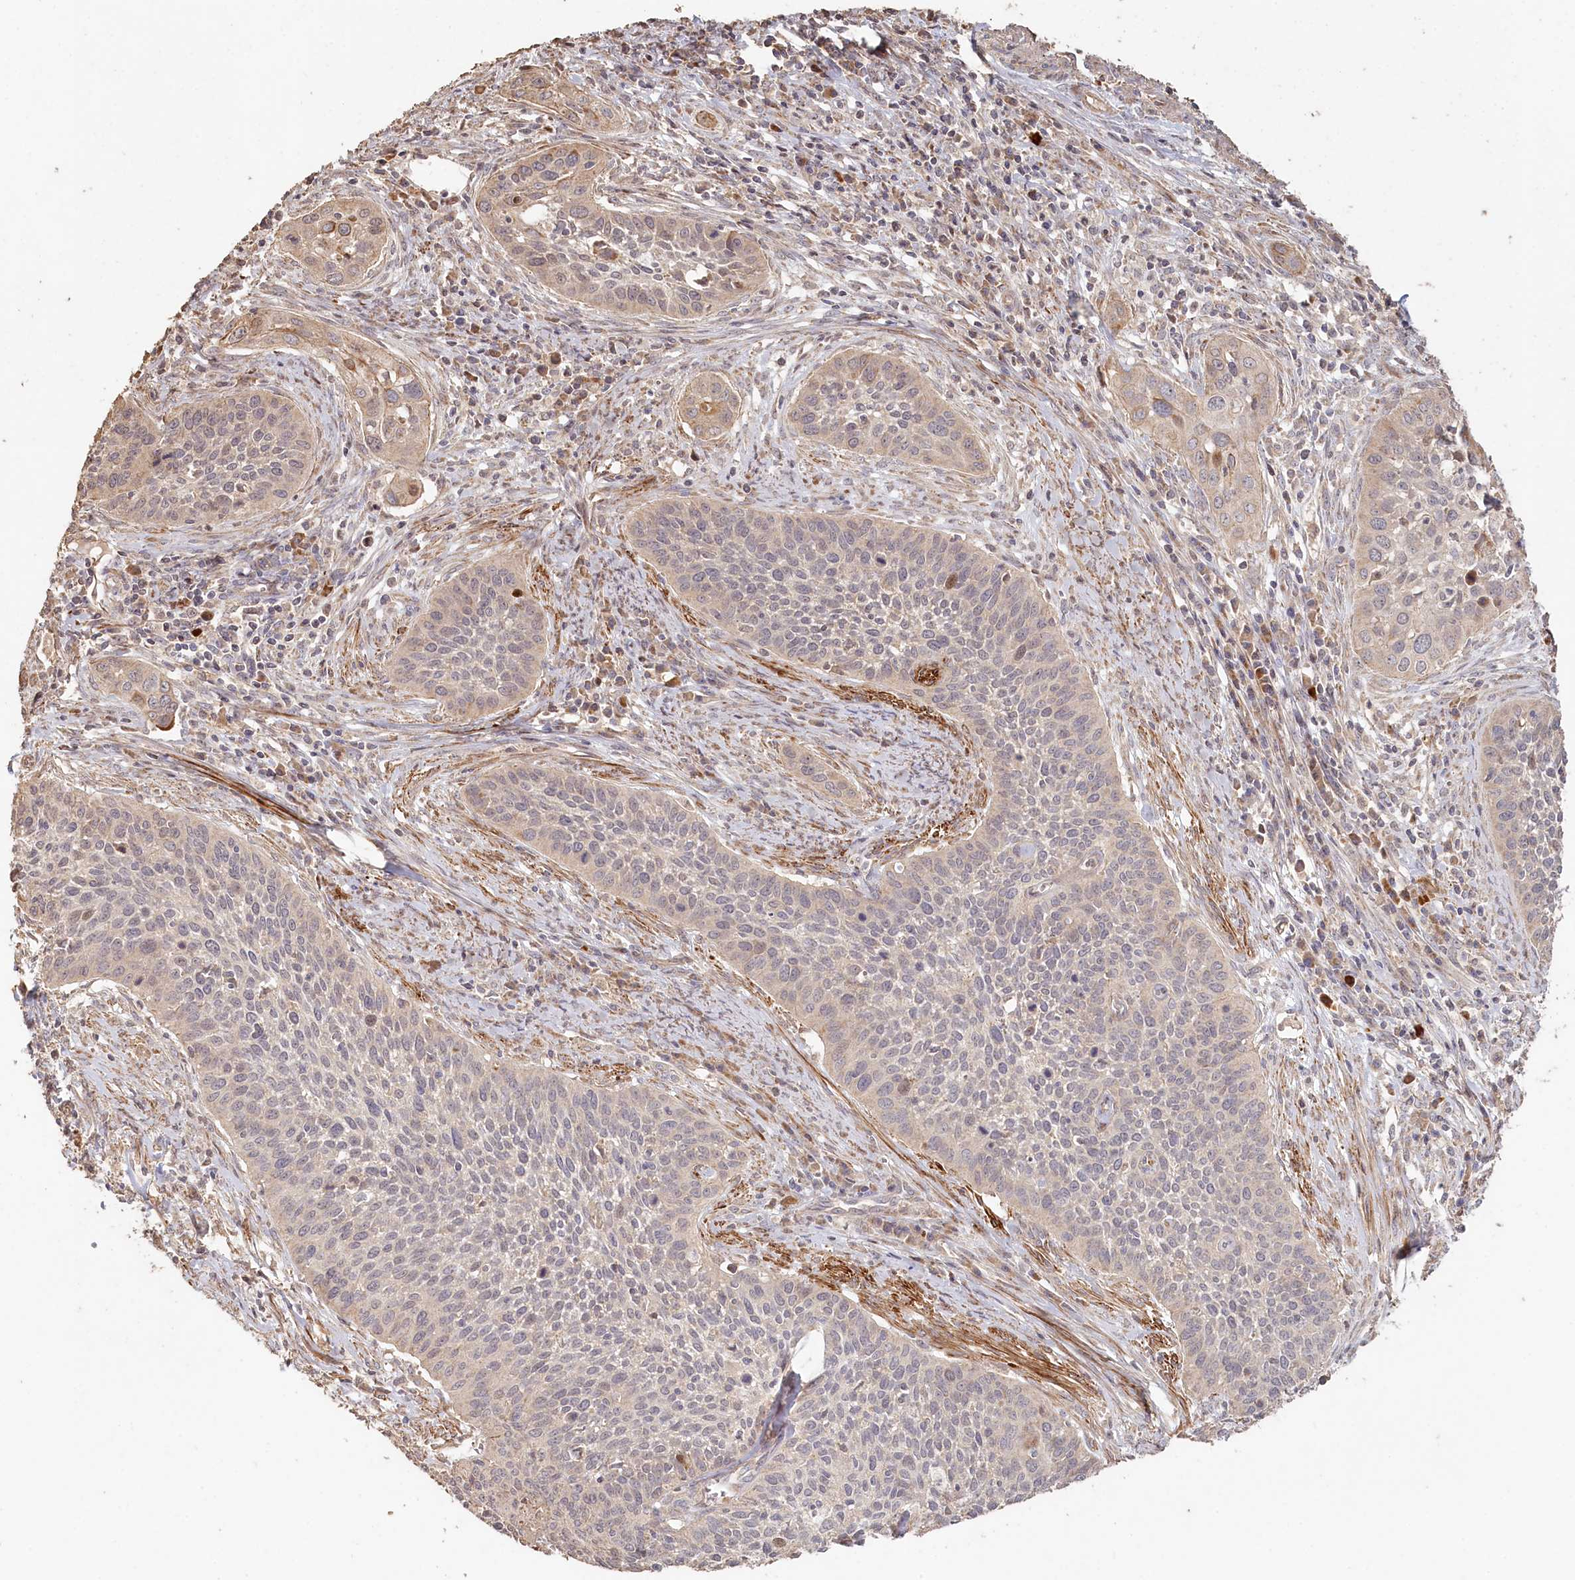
{"staining": {"intensity": "moderate", "quantity": "<25%", "location": "cytoplasmic/membranous,nuclear"}, "tissue": "cervical cancer", "cell_type": "Tumor cells", "image_type": "cancer", "snomed": [{"axis": "morphology", "description": "Squamous cell carcinoma, NOS"}, {"axis": "topography", "description": "Cervix"}], "caption": "Protein analysis of cervical cancer tissue exhibits moderate cytoplasmic/membranous and nuclear staining in approximately <25% of tumor cells.", "gene": "HAL", "patient": {"sex": "female", "age": 34}}